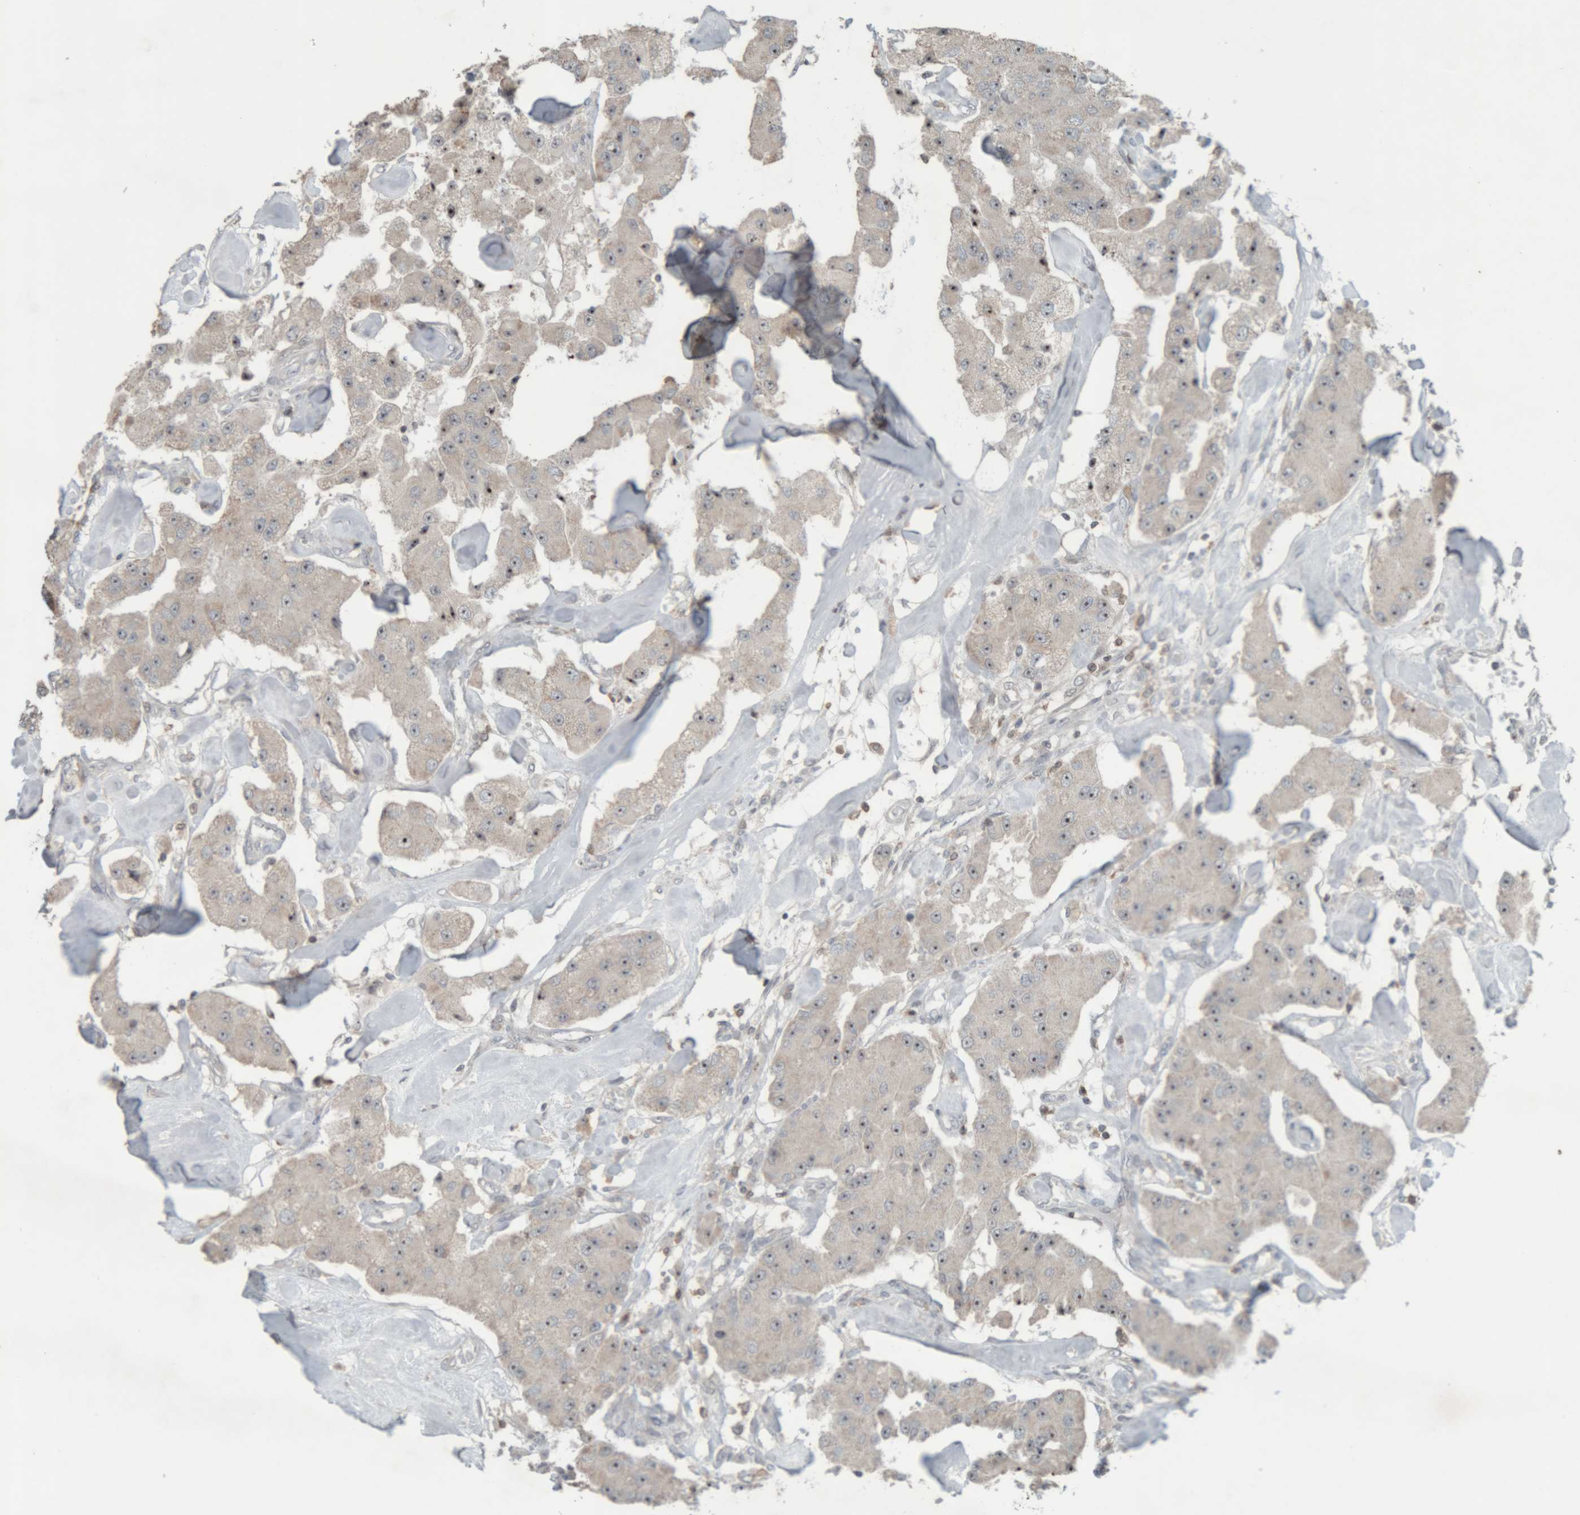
{"staining": {"intensity": "weak", "quantity": "25%-75%", "location": "nuclear"}, "tissue": "carcinoid", "cell_type": "Tumor cells", "image_type": "cancer", "snomed": [{"axis": "morphology", "description": "Carcinoid, malignant, NOS"}, {"axis": "topography", "description": "Pancreas"}], "caption": "The immunohistochemical stain labels weak nuclear expression in tumor cells of malignant carcinoid tissue.", "gene": "RPF1", "patient": {"sex": "male", "age": 41}}